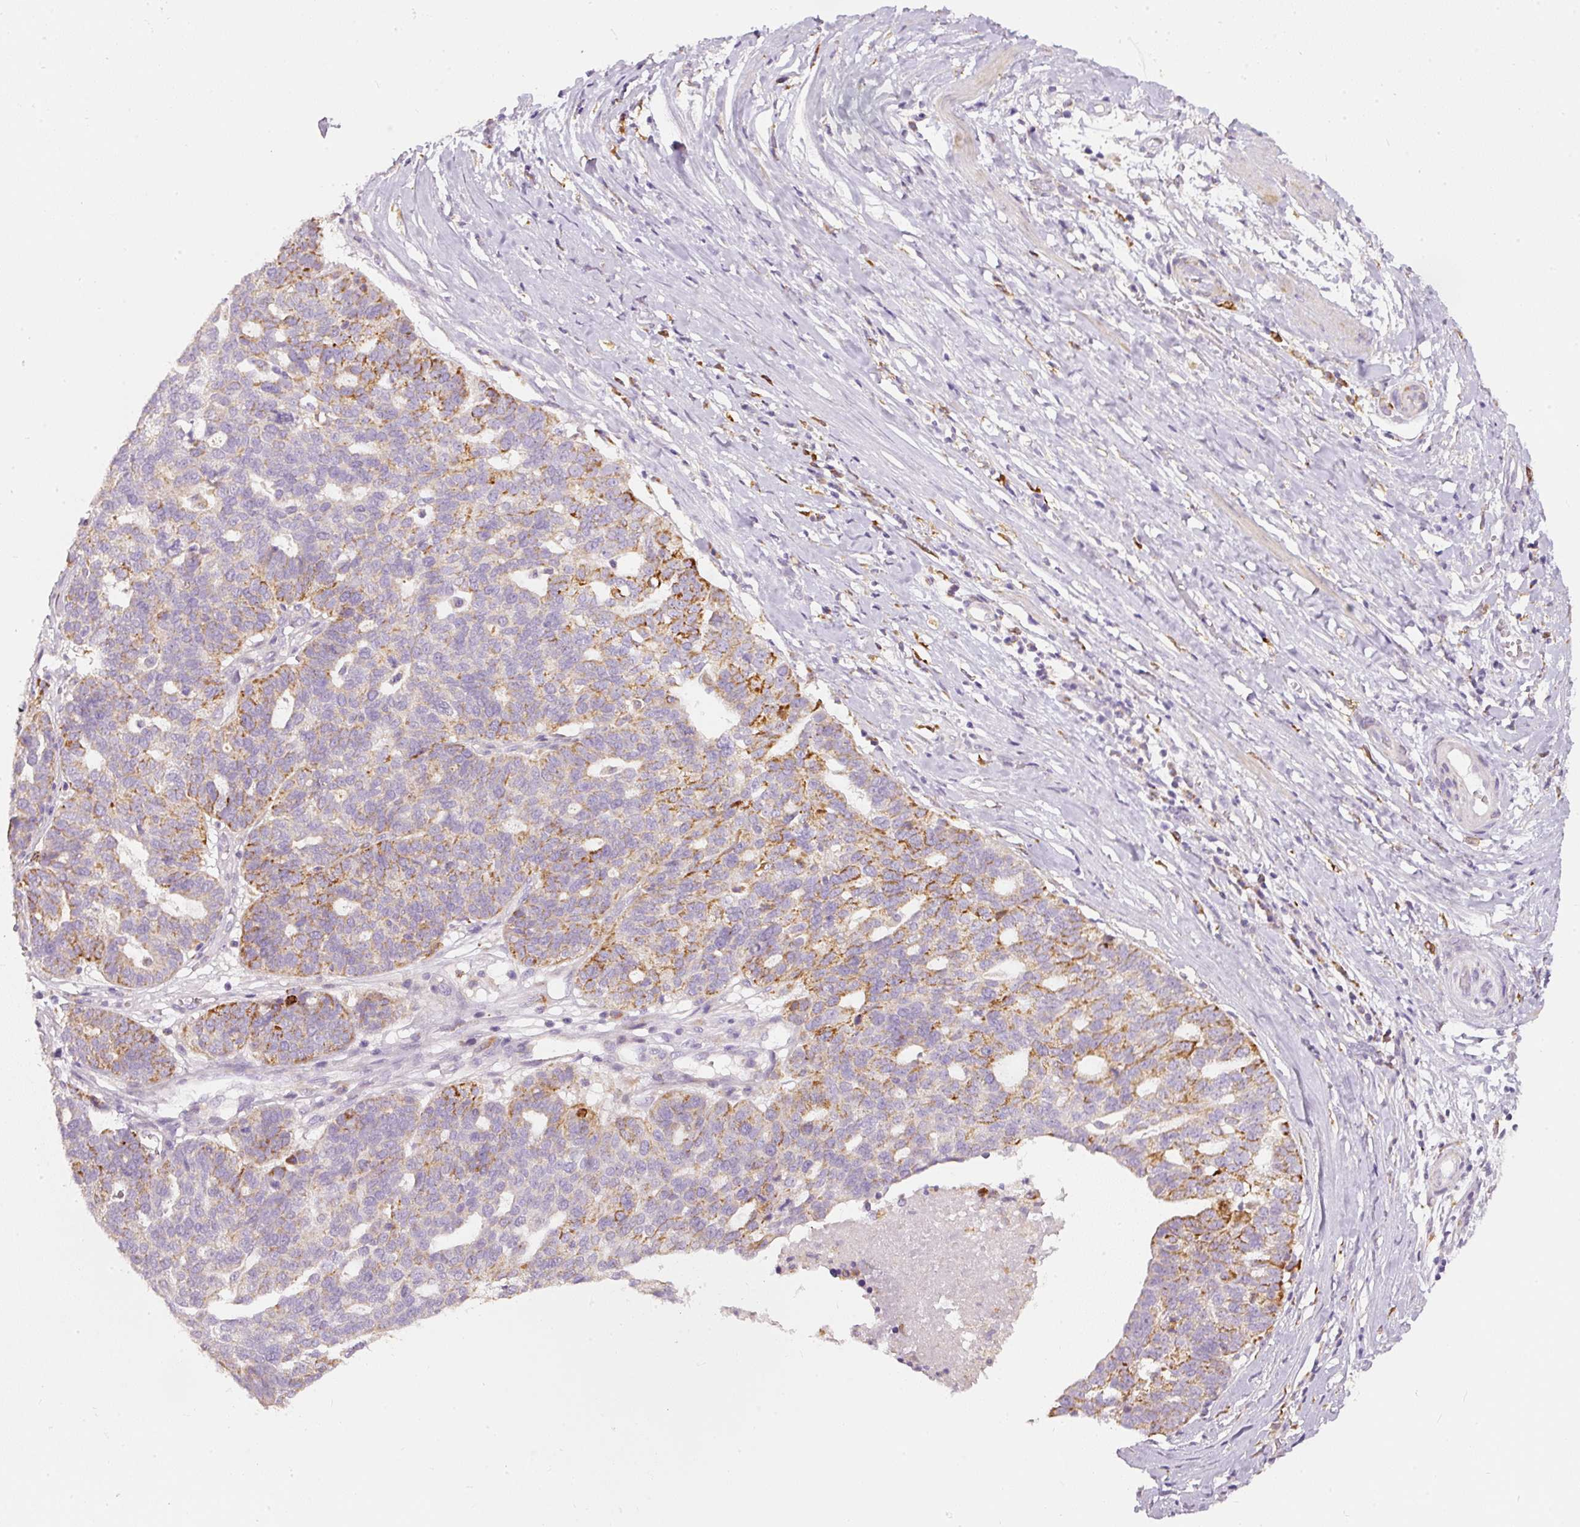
{"staining": {"intensity": "moderate", "quantity": "25%-75%", "location": "cytoplasmic/membranous"}, "tissue": "ovarian cancer", "cell_type": "Tumor cells", "image_type": "cancer", "snomed": [{"axis": "morphology", "description": "Cystadenocarcinoma, serous, NOS"}, {"axis": "topography", "description": "Ovary"}], "caption": "Immunohistochemical staining of human serous cystadenocarcinoma (ovarian) reveals moderate cytoplasmic/membranous protein staining in about 25%-75% of tumor cells. (Brightfield microscopy of DAB IHC at high magnification).", "gene": "MTHFD2", "patient": {"sex": "female", "age": 59}}